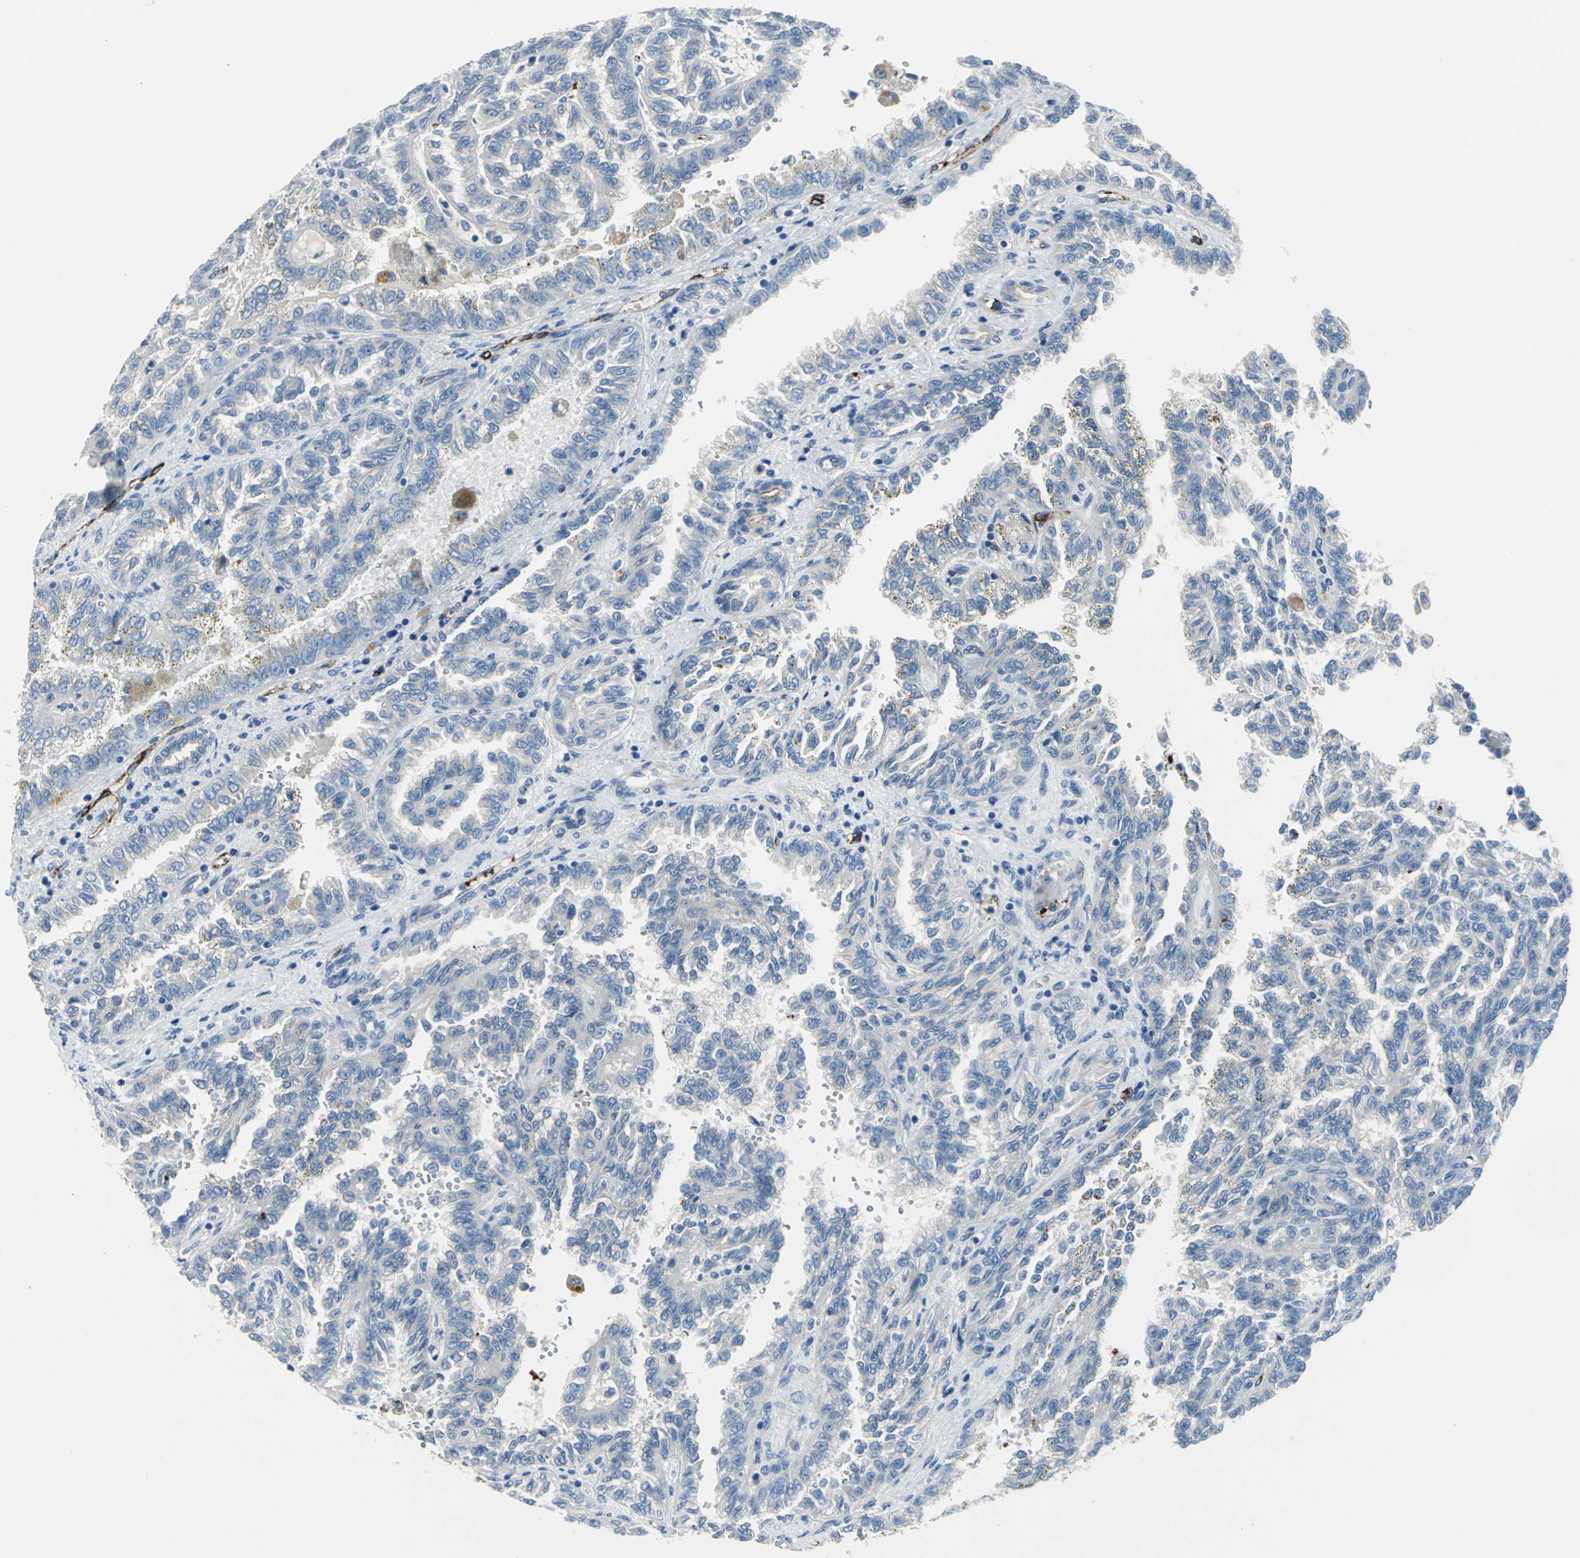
{"staining": {"intensity": "weak", "quantity": "25%-75%", "location": "cytoplasmic/membranous"}, "tissue": "renal cancer", "cell_type": "Tumor cells", "image_type": "cancer", "snomed": [{"axis": "morphology", "description": "Inflammation, NOS"}, {"axis": "morphology", "description": "Adenocarcinoma, NOS"}, {"axis": "topography", "description": "Kidney"}], "caption": "There is low levels of weak cytoplasmic/membranous positivity in tumor cells of renal adenocarcinoma, as demonstrated by immunohistochemical staining (brown color).", "gene": "SELP", "patient": {"sex": "male", "age": 68}}